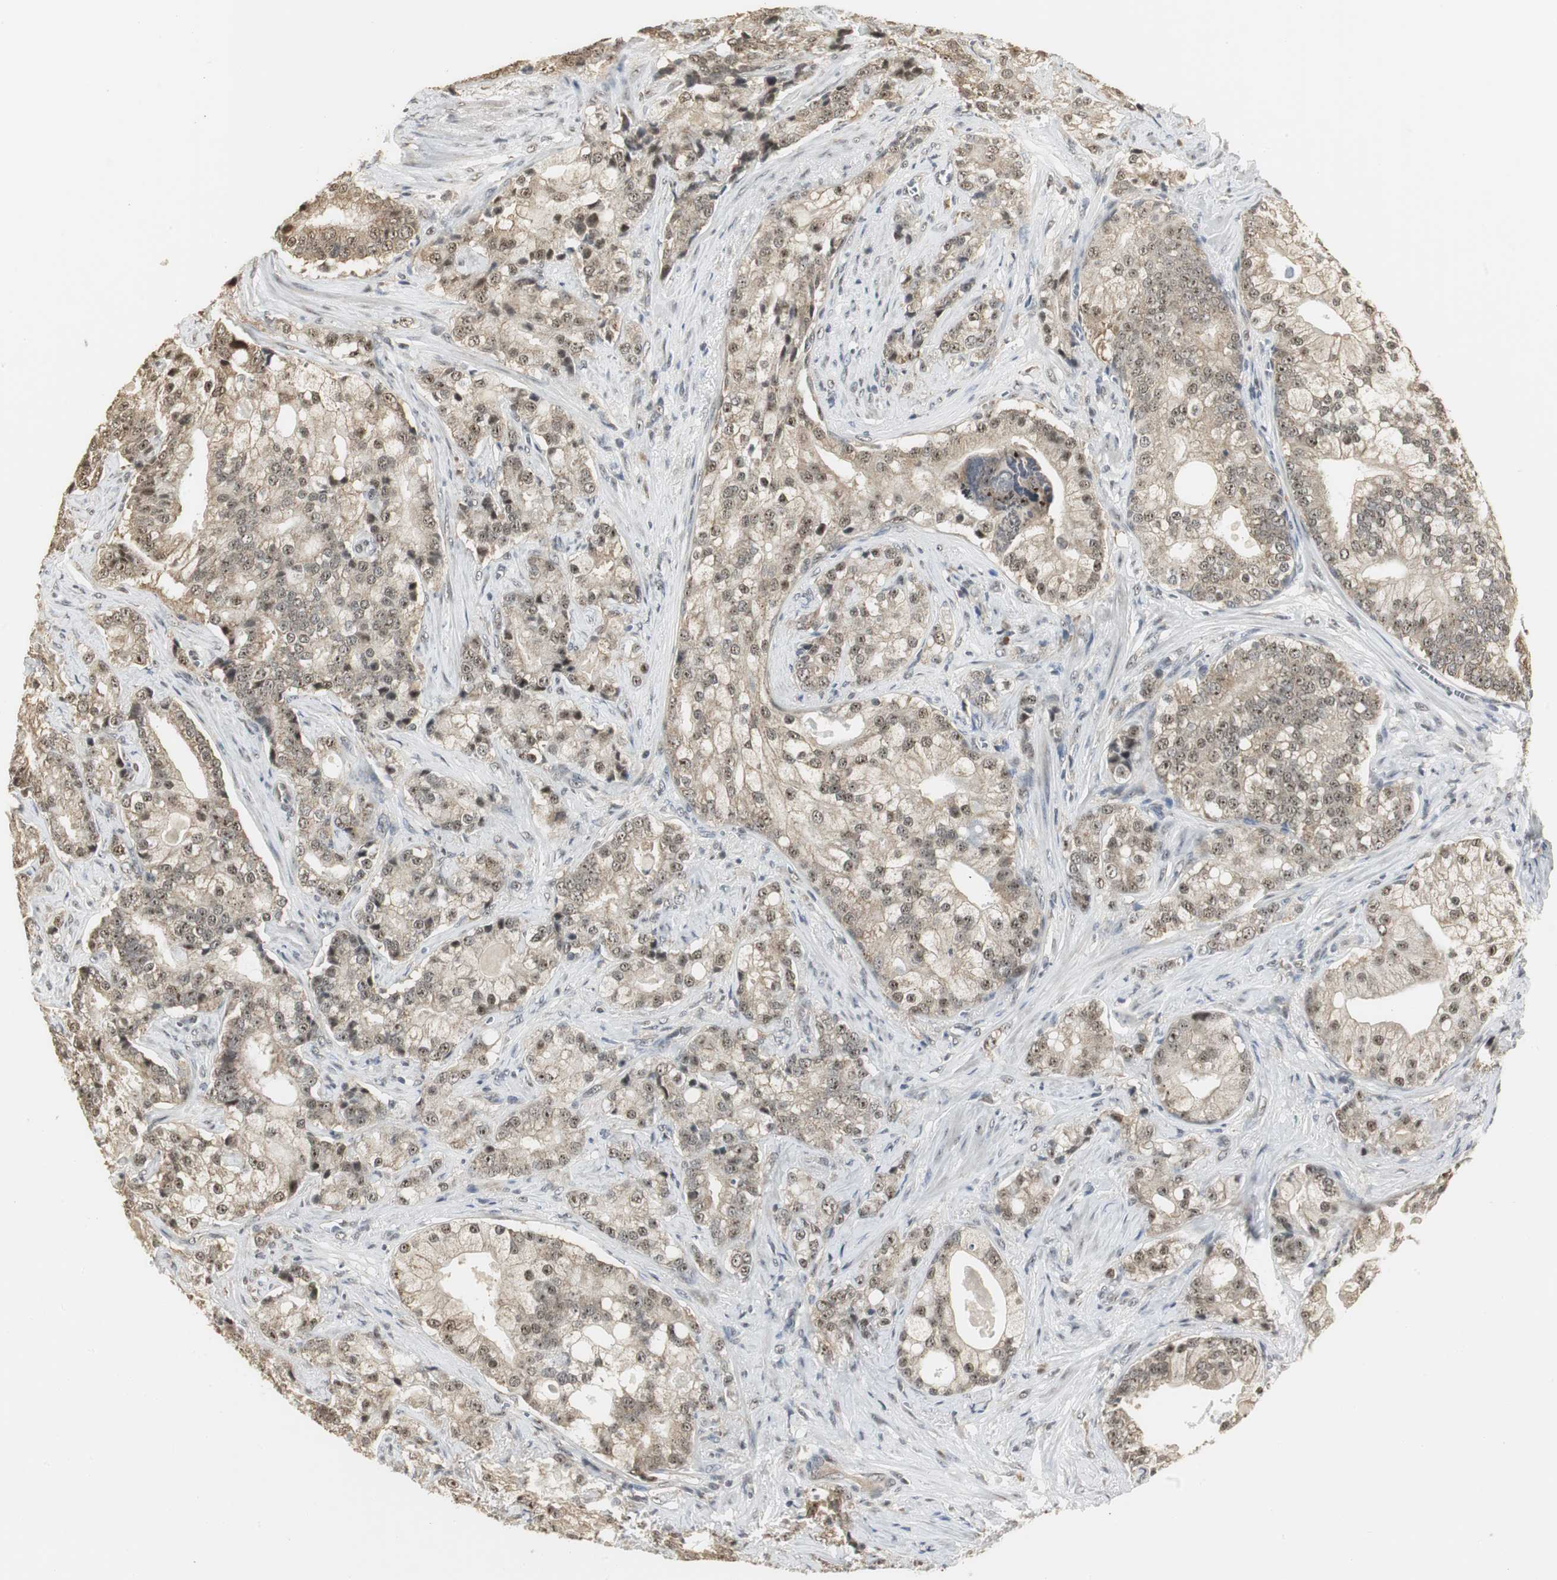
{"staining": {"intensity": "weak", "quantity": ">75%", "location": "cytoplasmic/membranous,nuclear"}, "tissue": "prostate cancer", "cell_type": "Tumor cells", "image_type": "cancer", "snomed": [{"axis": "morphology", "description": "Adenocarcinoma, Low grade"}, {"axis": "topography", "description": "Prostate"}], "caption": "Immunohistochemical staining of prostate cancer (low-grade adenocarcinoma) displays low levels of weak cytoplasmic/membranous and nuclear positivity in approximately >75% of tumor cells. (Stains: DAB (3,3'-diaminobenzidine) in brown, nuclei in blue, Microscopy: brightfield microscopy at high magnification).", "gene": "ELOA", "patient": {"sex": "male", "age": 58}}